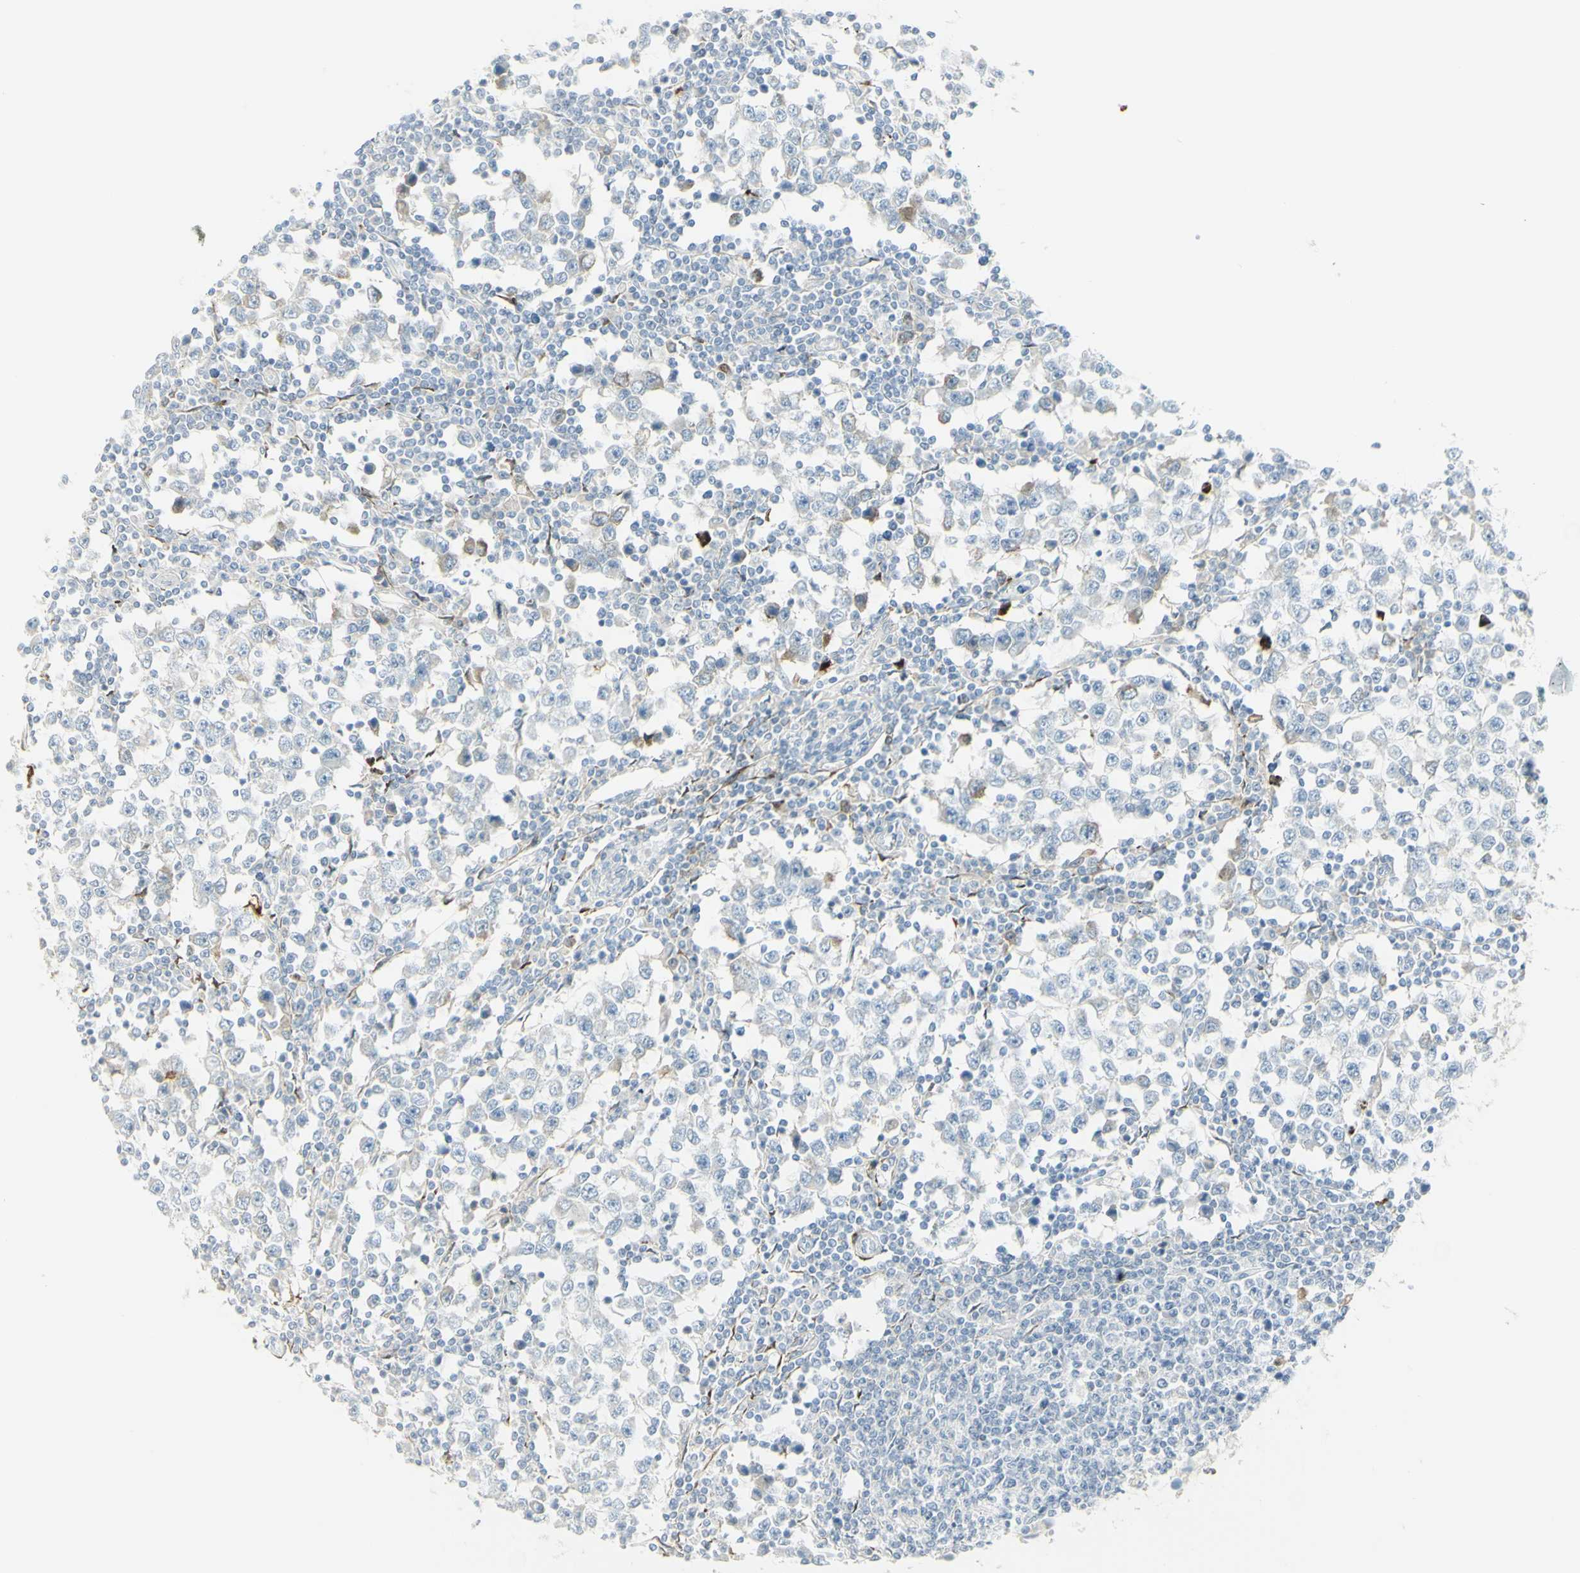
{"staining": {"intensity": "weak", "quantity": "<25%", "location": "cytoplasmic/membranous"}, "tissue": "testis cancer", "cell_type": "Tumor cells", "image_type": "cancer", "snomed": [{"axis": "morphology", "description": "Seminoma, NOS"}, {"axis": "topography", "description": "Testis"}], "caption": "High magnification brightfield microscopy of testis cancer stained with DAB (brown) and counterstained with hematoxylin (blue): tumor cells show no significant expression. Nuclei are stained in blue.", "gene": "MDK", "patient": {"sex": "male", "age": 65}}